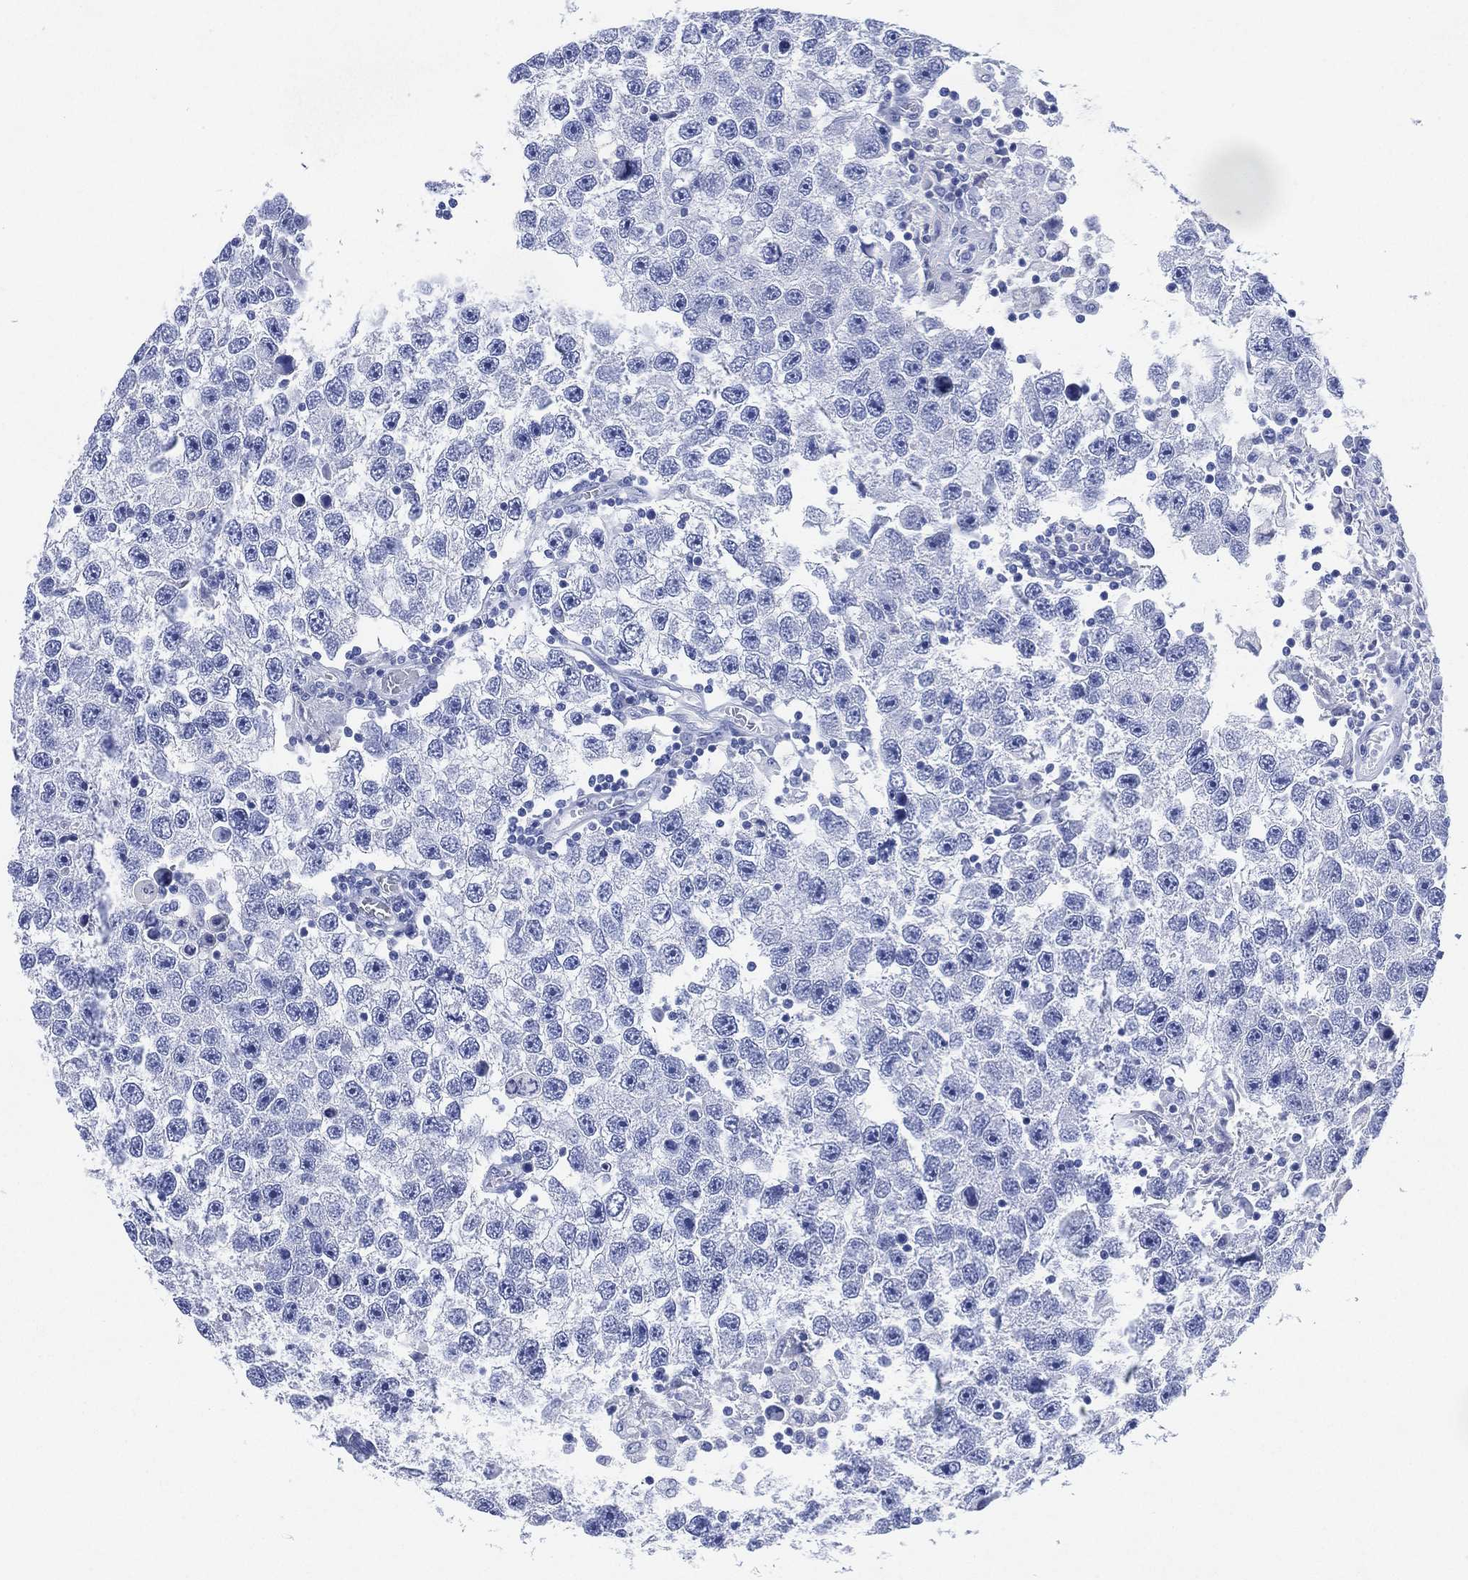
{"staining": {"intensity": "negative", "quantity": "none", "location": "none"}, "tissue": "testis cancer", "cell_type": "Tumor cells", "image_type": "cancer", "snomed": [{"axis": "morphology", "description": "Seminoma, NOS"}, {"axis": "topography", "description": "Testis"}], "caption": "Tumor cells show no significant positivity in seminoma (testis).", "gene": "SIGLECL1", "patient": {"sex": "male", "age": 26}}